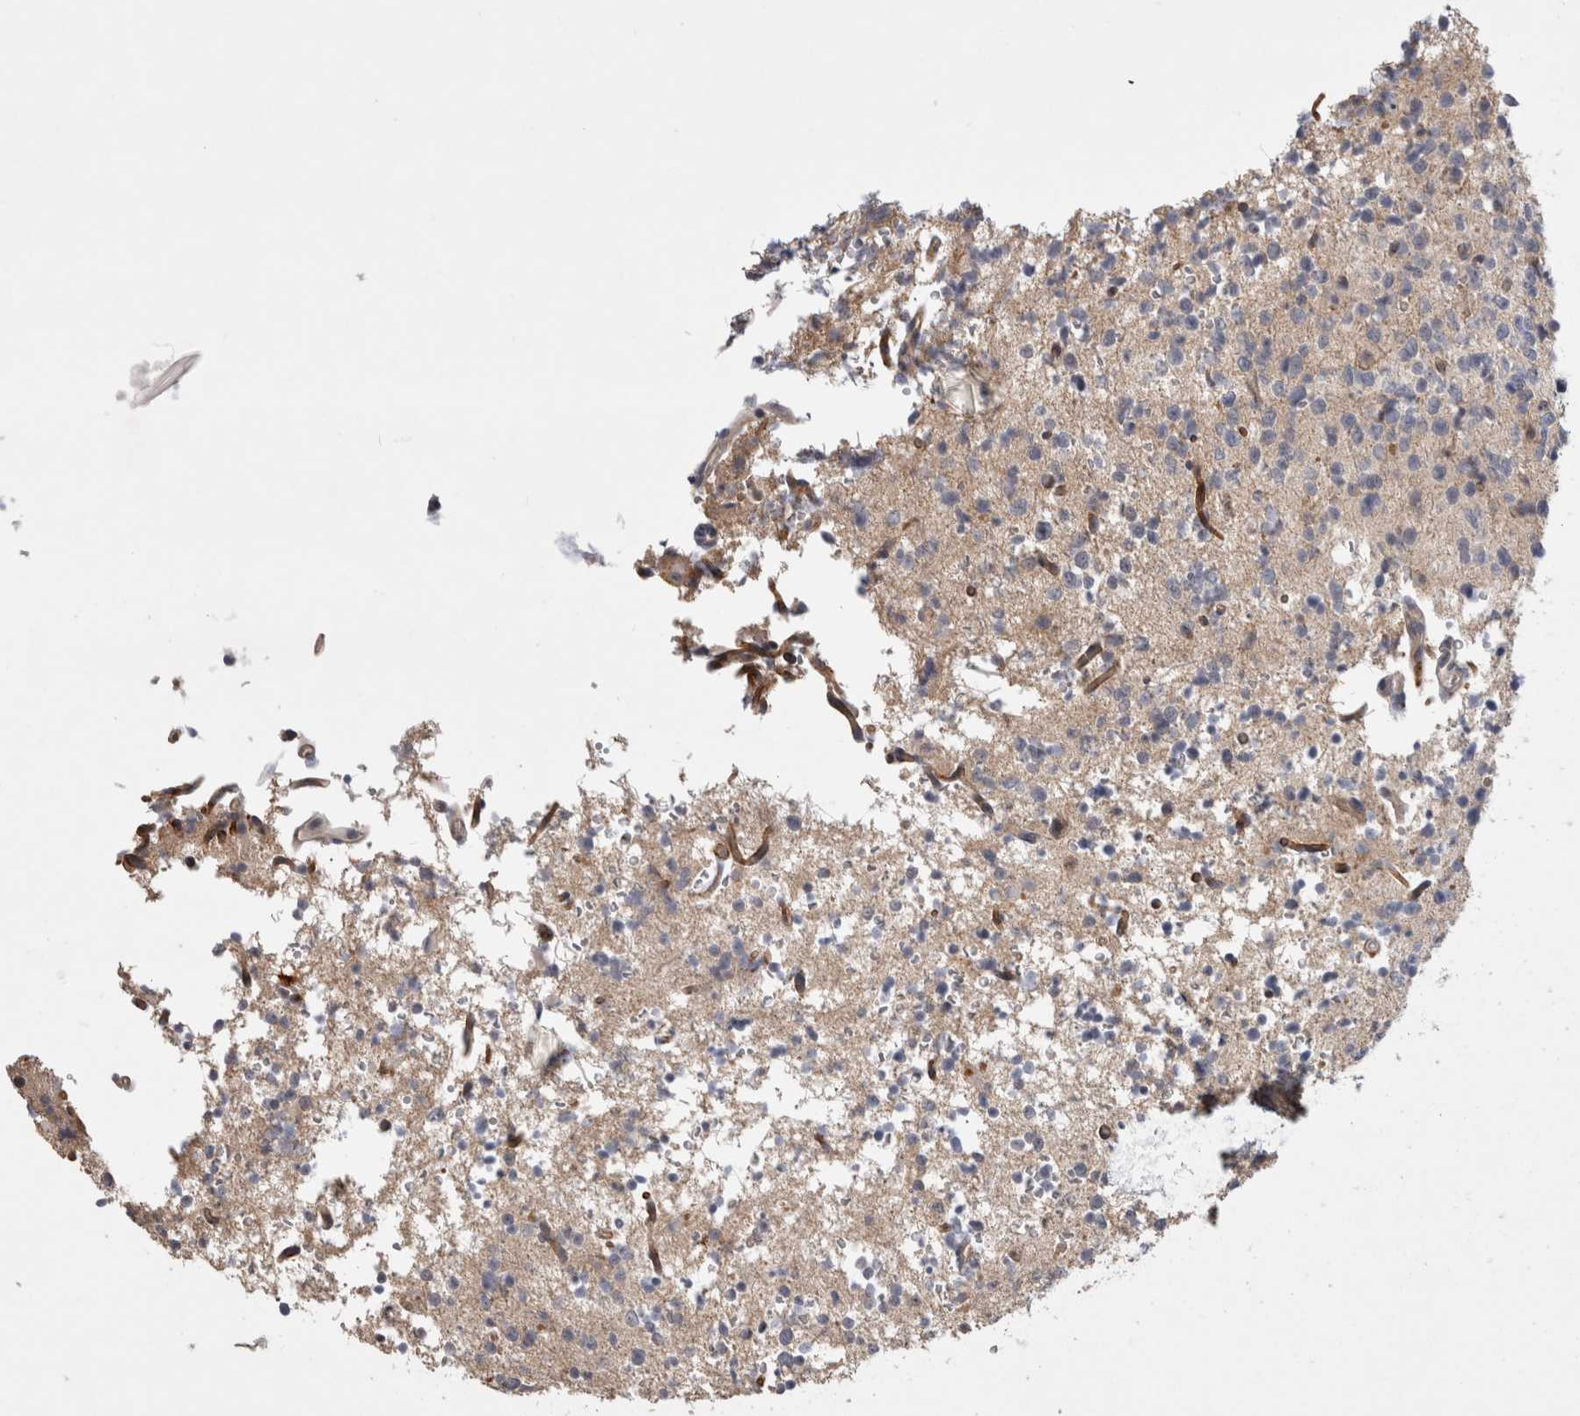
{"staining": {"intensity": "negative", "quantity": "none", "location": "none"}, "tissue": "glioma", "cell_type": "Tumor cells", "image_type": "cancer", "snomed": [{"axis": "morphology", "description": "Glioma, malignant, High grade"}, {"axis": "topography", "description": "Brain"}], "caption": "A high-resolution micrograph shows immunohistochemistry (IHC) staining of glioma, which exhibits no significant staining in tumor cells.", "gene": "CERS3", "patient": {"sex": "female", "age": 62}}